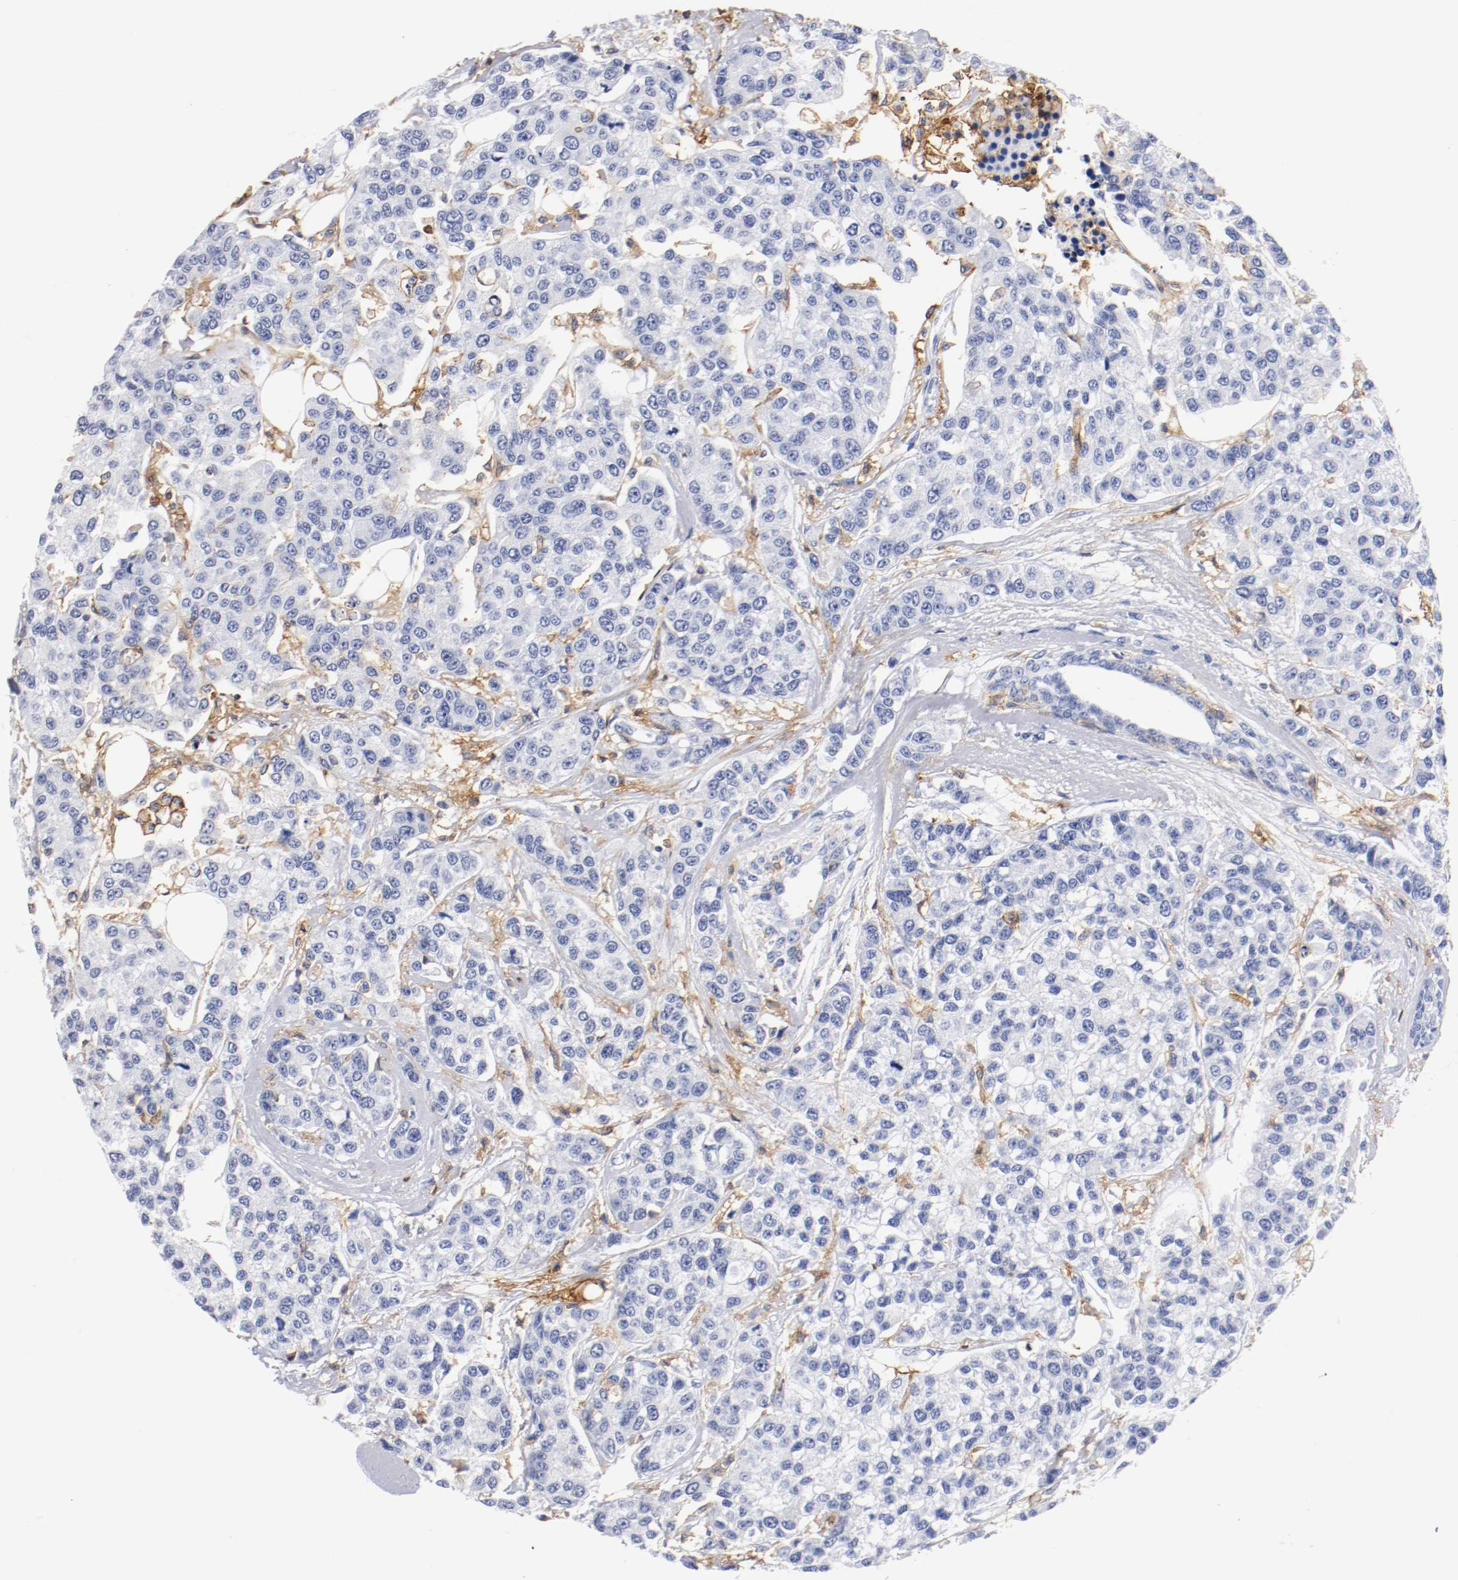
{"staining": {"intensity": "negative", "quantity": "none", "location": "none"}, "tissue": "breast cancer", "cell_type": "Tumor cells", "image_type": "cancer", "snomed": [{"axis": "morphology", "description": "Duct carcinoma"}, {"axis": "topography", "description": "Breast"}], "caption": "Human breast cancer (infiltrating ductal carcinoma) stained for a protein using IHC shows no positivity in tumor cells.", "gene": "ITGAX", "patient": {"sex": "female", "age": 51}}